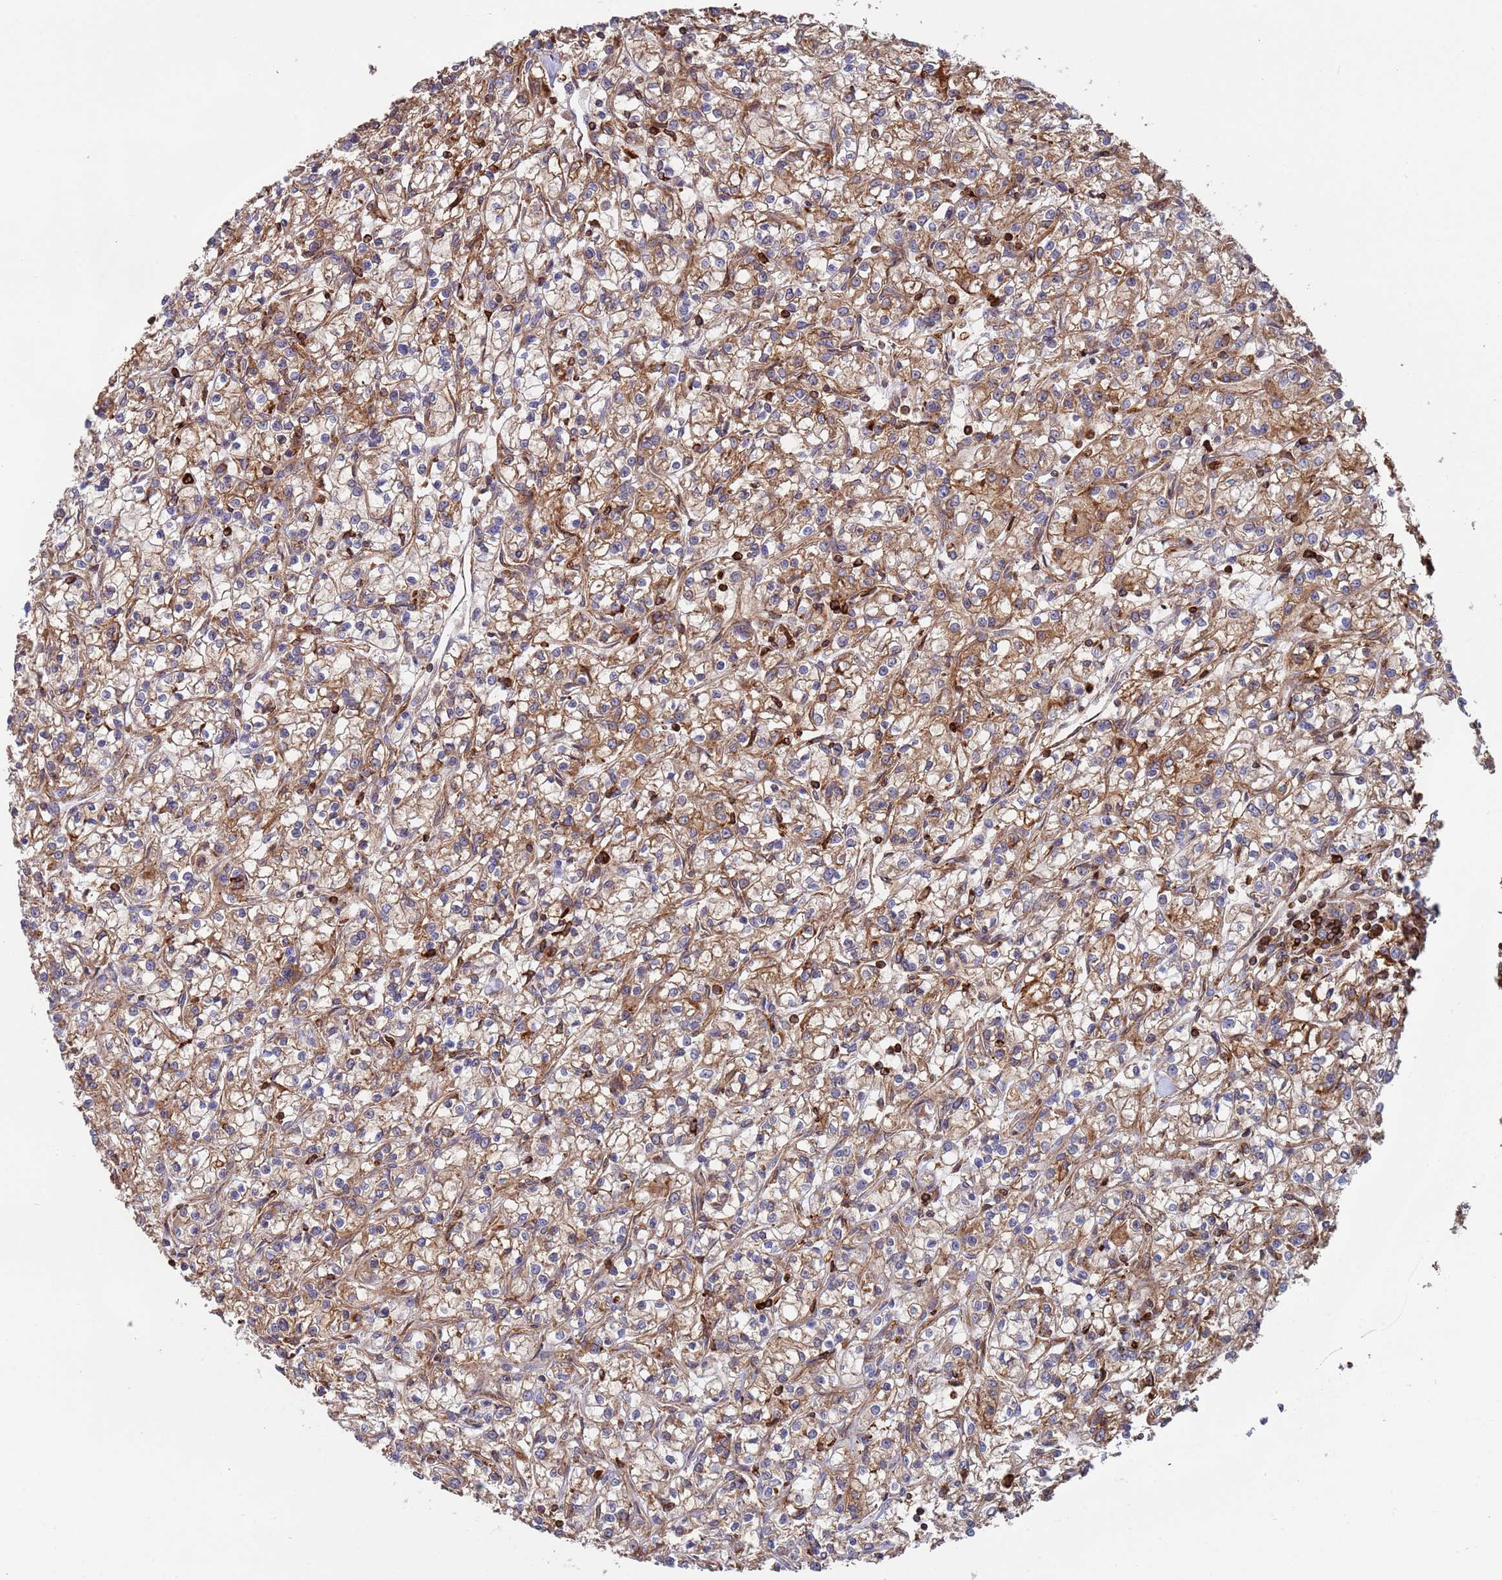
{"staining": {"intensity": "moderate", "quantity": ">75%", "location": "cytoplasmic/membranous"}, "tissue": "renal cancer", "cell_type": "Tumor cells", "image_type": "cancer", "snomed": [{"axis": "morphology", "description": "Adenocarcinoma, NOS"}, {"axis": "topography", "description": "Kidney"}], "caption": "Human renal cancer (adenocarcinoma) stained with a brown dye demonstrates moderate cytoplasmic/membranous positive expression in about >75% of tumor cells.", "gene": "MALRD1", "patient": {"sex": "female", "age": 59}}